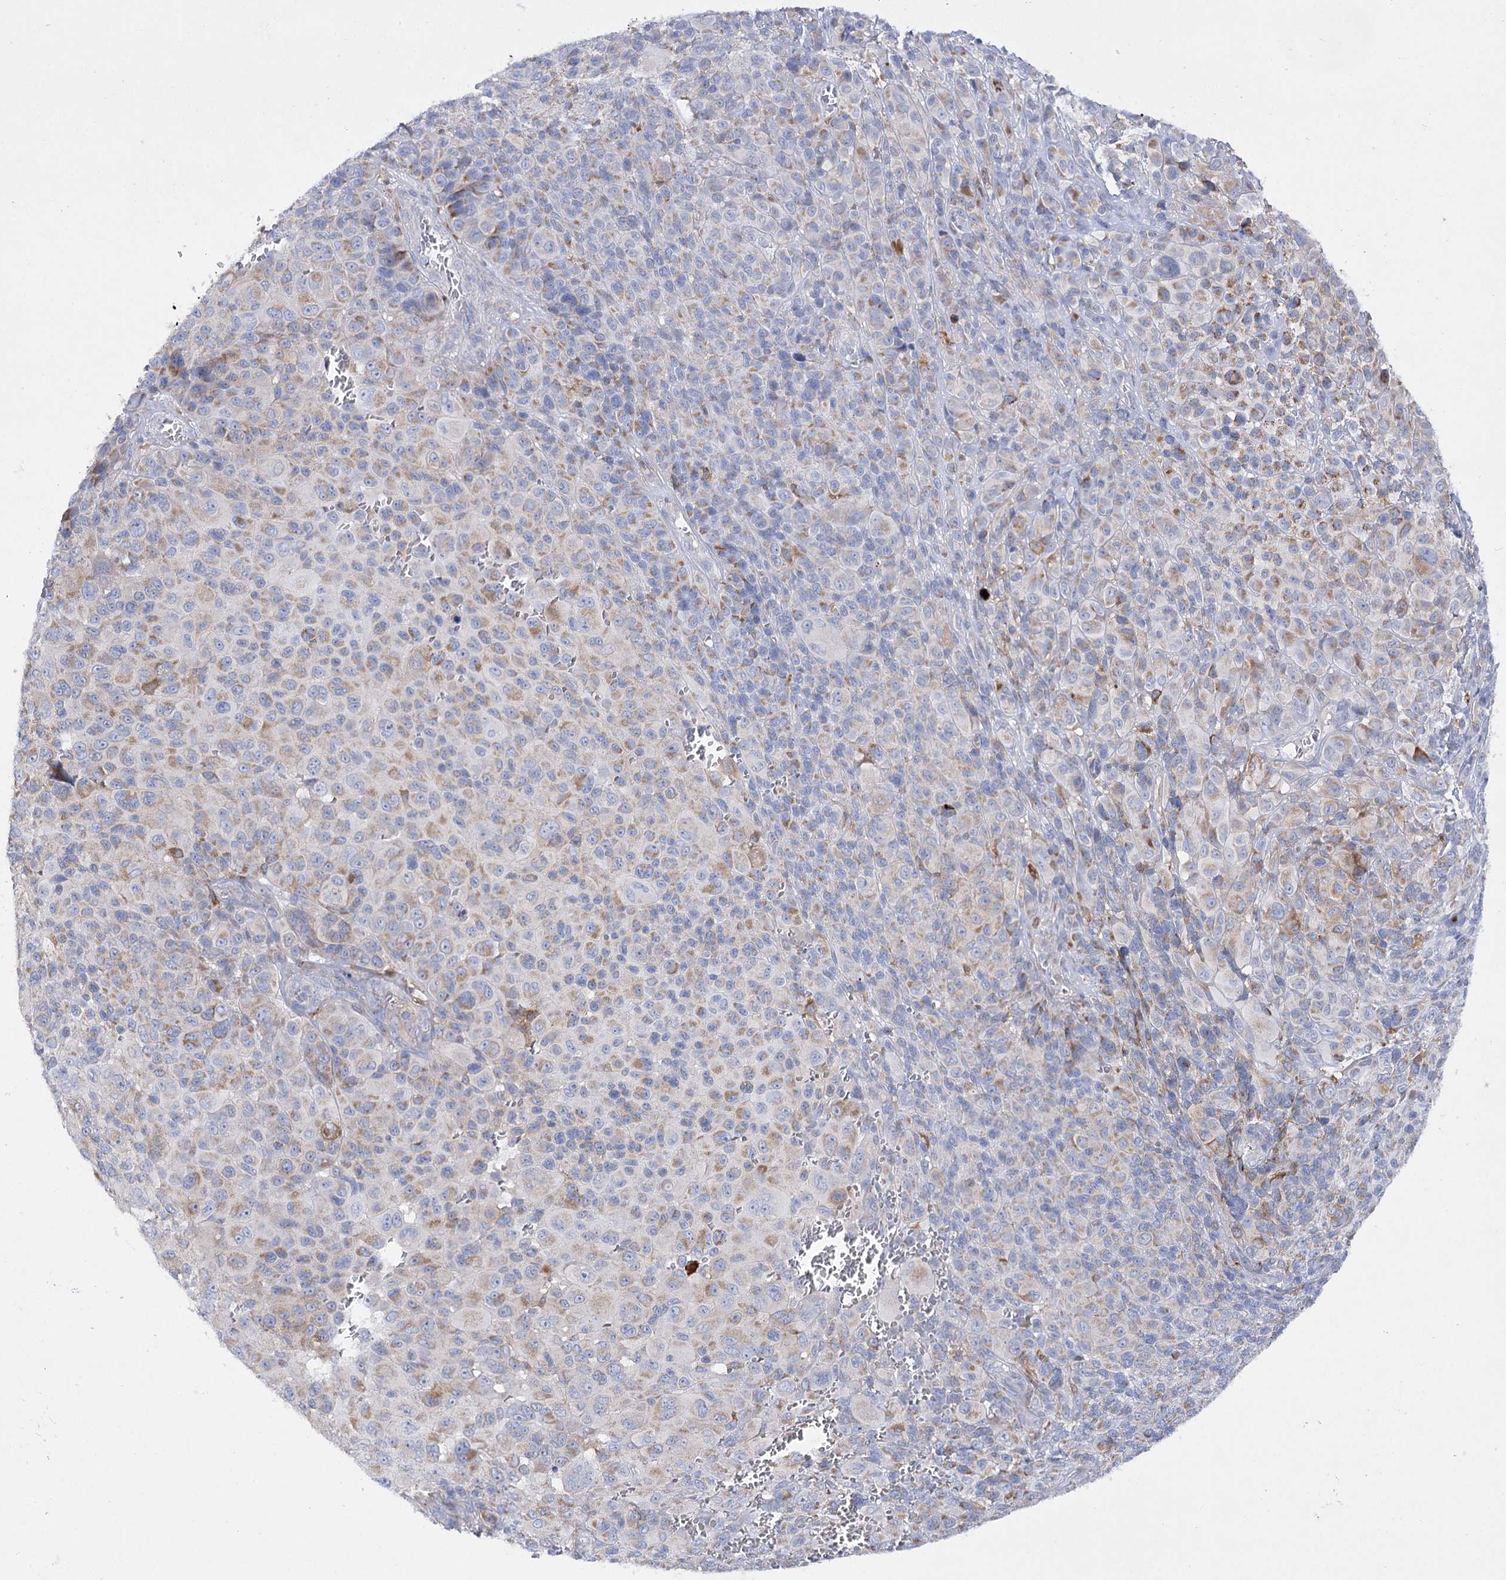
{"staining": {"intensity": "moderate", "quantity": "25%-75%", "location": "cytoplasmic/membranous"}, "tissue": "melanoma", "cell_type": "Tumor cells", "image_type": "cancer", "snomed": [{"axis": "morphology", "description": "Malignant melanoma, NOS"}, {"axis": "topography", "description": "Skin of trunk"}], "caption": "Immunohistochemical staining of melanoma displays moderate cytoplasmic/membranous protein expression in about 25%-75% of tumor cells.", "gene": "COX15", "patient": {"sex": "male", "age": 71}}